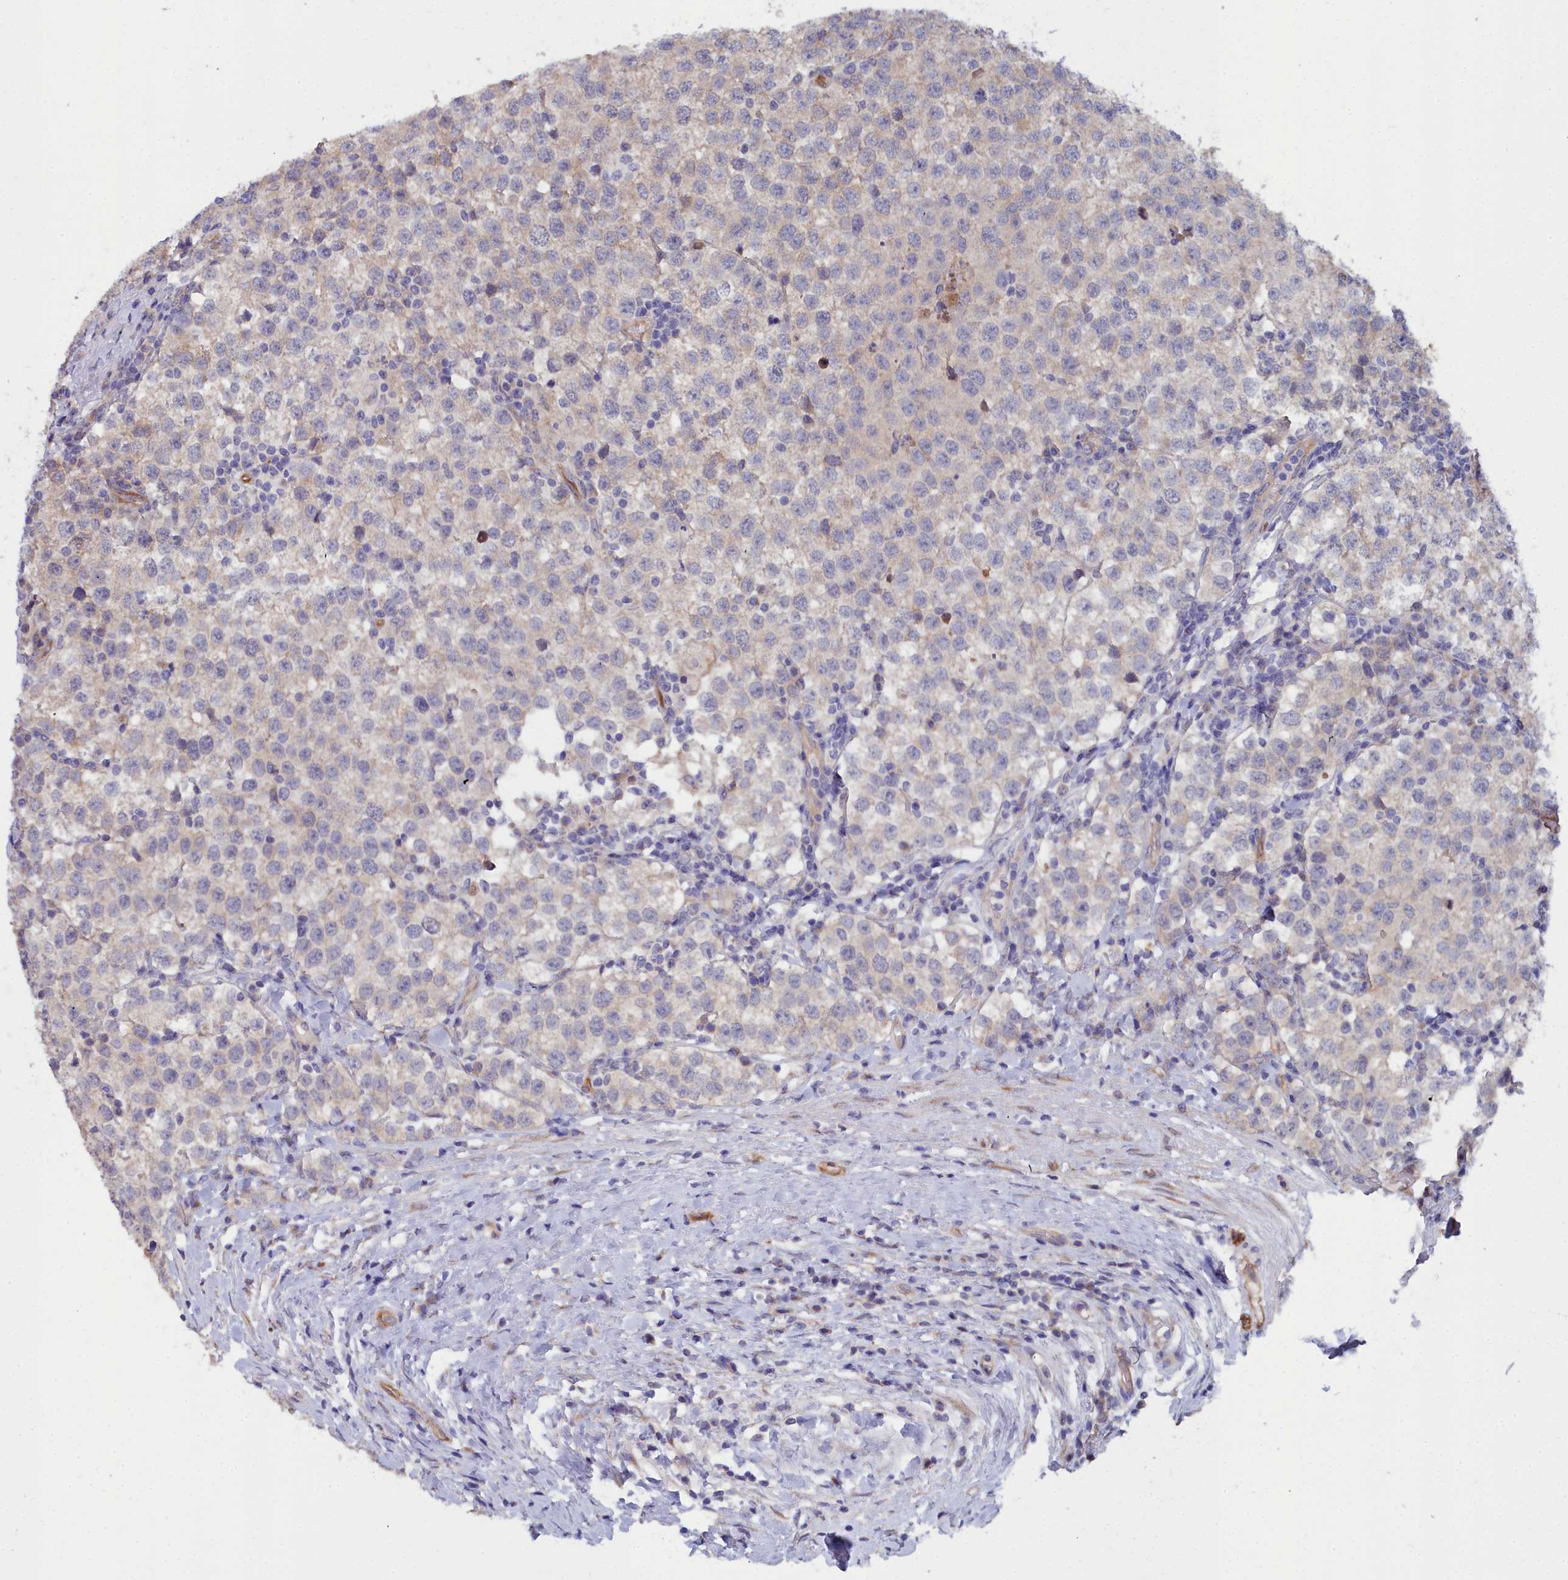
{"staining": {"intensity": "negative", "quantity": "none", "location": "none"}, "tissue": "testis cancer", "cell_type": "Tumor cells", "image_type": "cancer", "snomed": [{"axis": "morphology", "description": "Seminoma, NOS"}, {"axis": "topography", "description": "Testis"}], "caption": "This is an immunohistochemistry micrograph of human testis seminoma. There is no expression in tumor cells.", "gene": "RDX", "patient": {"sex": "male", "age": 34}}